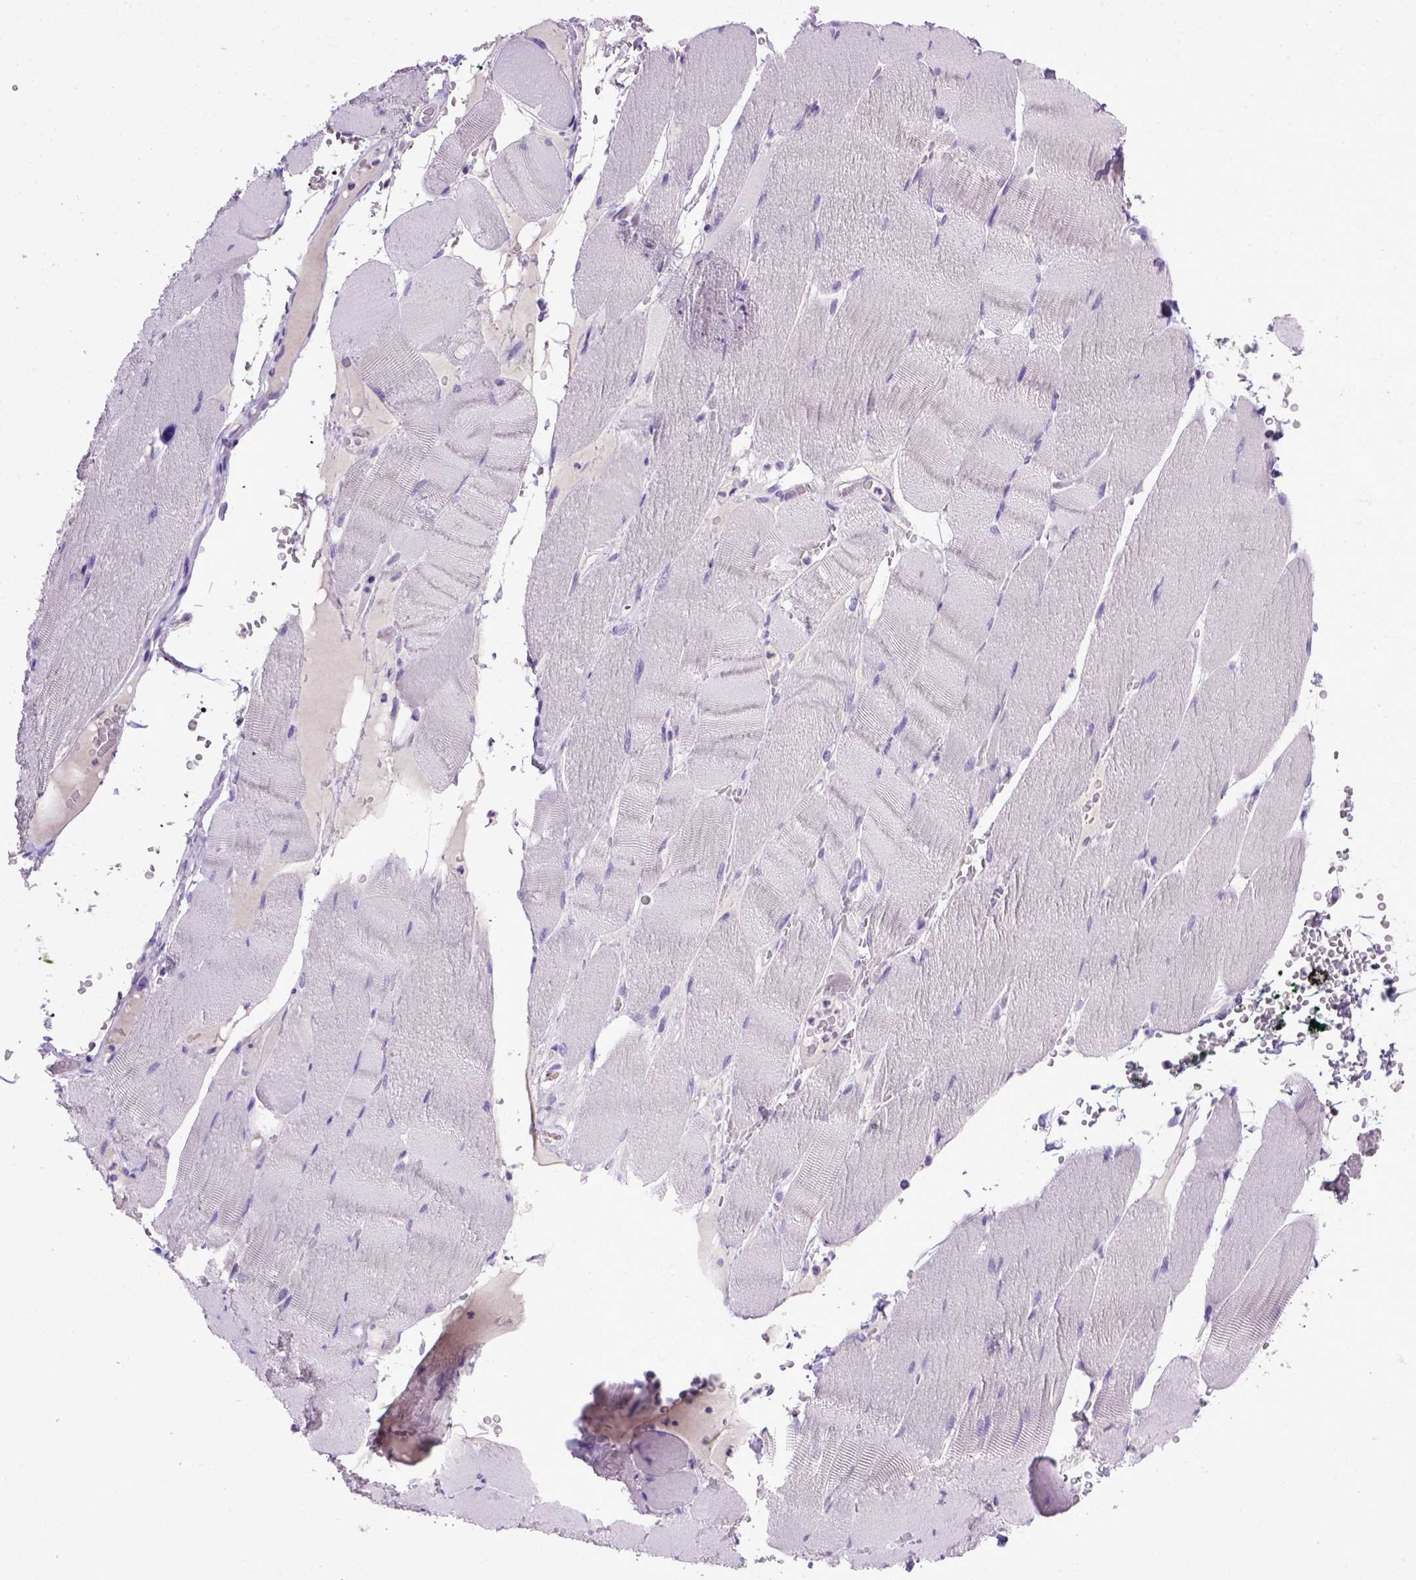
{"staining": {"intensity": "negative", "quantity": "none", "location": "none"}, "tissue": "skeletal muscle", "cell_type": "Myocytes", "image_type": "normal", "snomed": [{"axis": "morphology", "description": "Normal tissue, NOS"}, {"axis": "topography", "description": "Skeletal muscle"}], "caption": "IHC micrograph of unremarkable skeletal muscle: skeletal muscle stained with DAB (3,3'-diaminobenzidine) demonstrates no significant protein positivity in myocytes. The staining is performed using DAB brown chromogen with nuclei counter-stained in using hematoxylin.", "gene": "CDH1", "patient": {"sex": "male", "age": 56}}